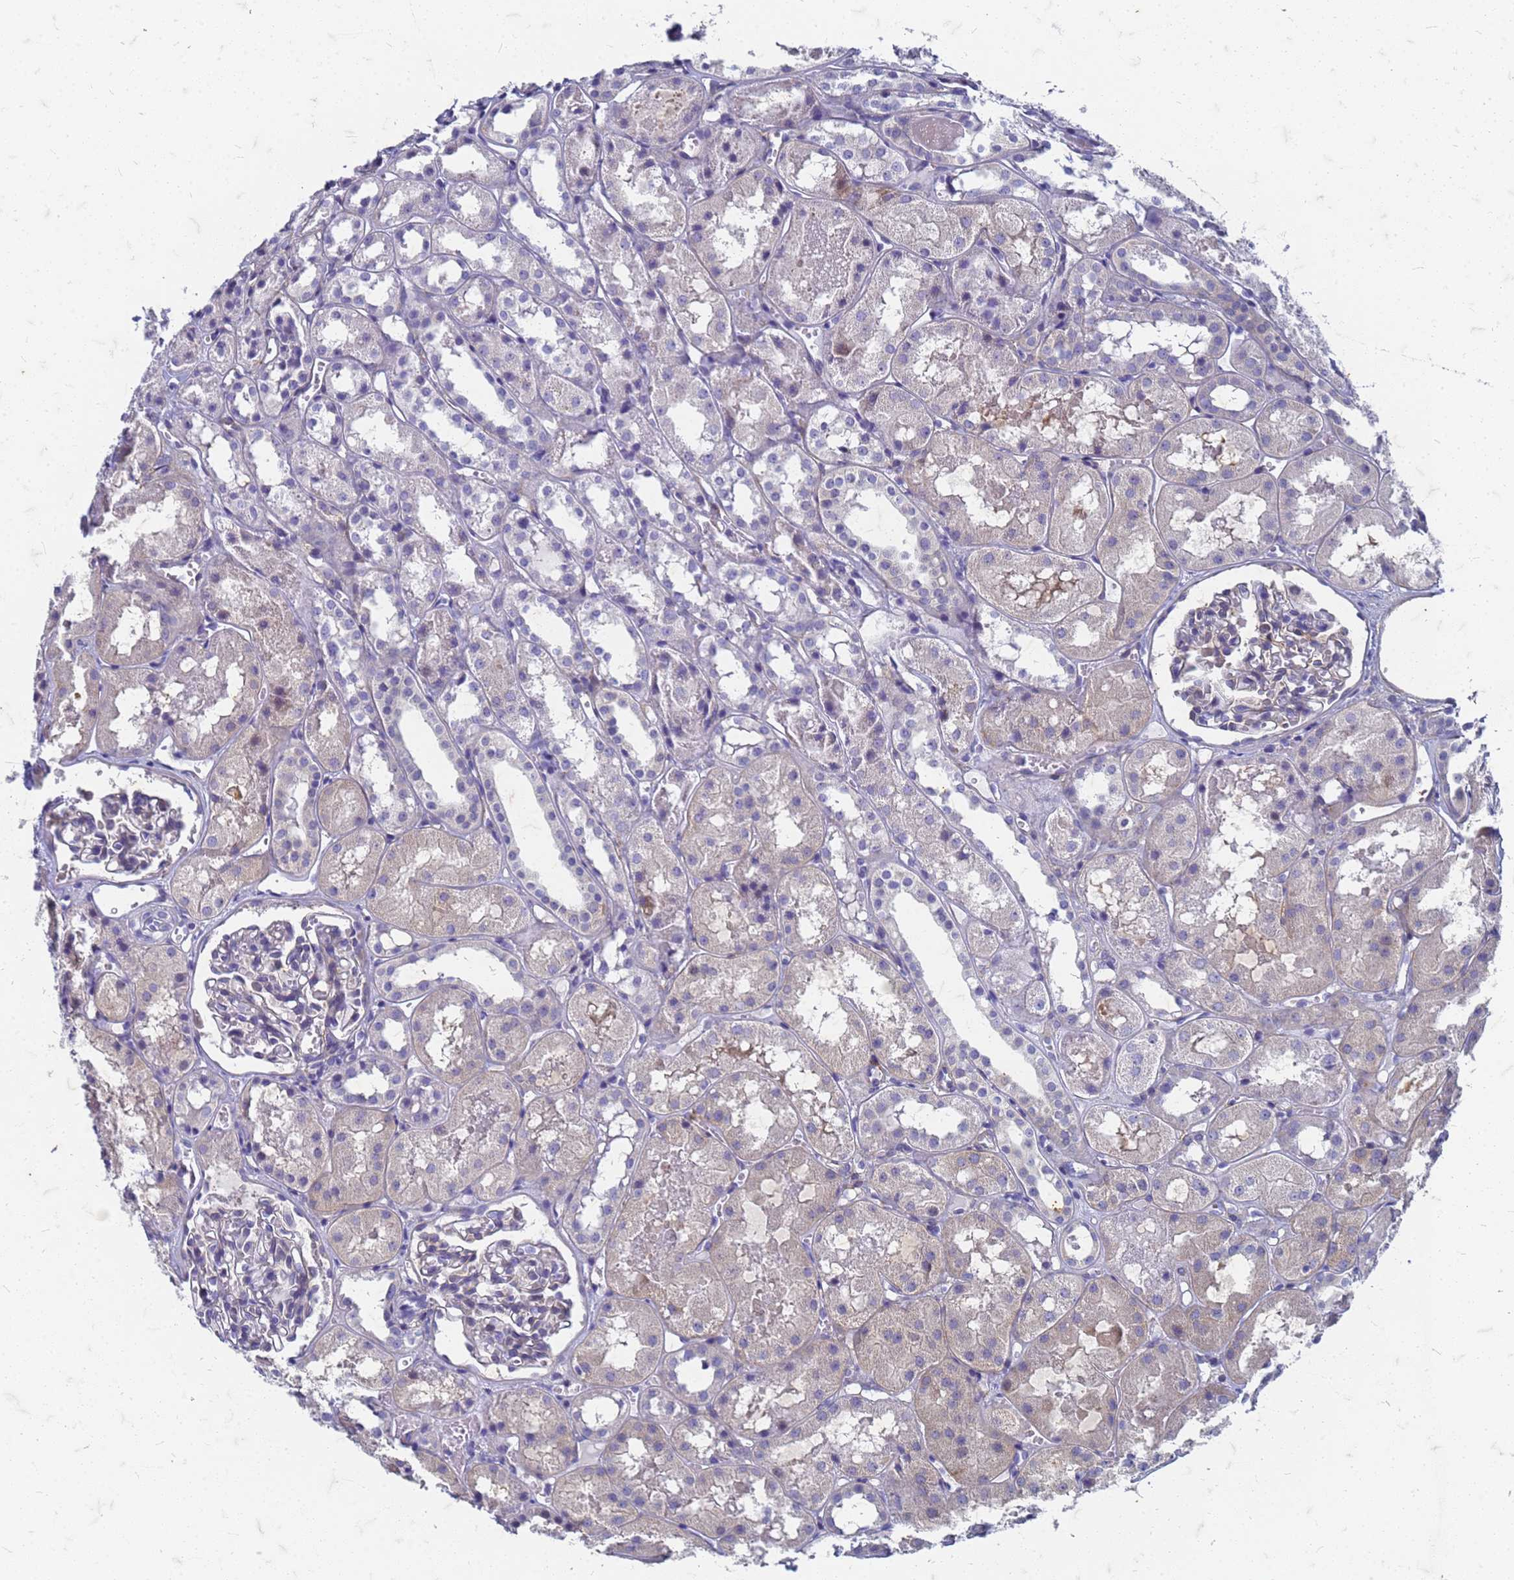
{"staining": {"intensity": "moderate", "quantity": "<25%", "location": "cytoplasmic/membranous"}, "tissue": "kidney", "cell_type": "Cells in glomeruli", "image_type": "normal", "snomed": [{"axis": "morphology", "description": "Normal tissue, NOS"}, {"axis": "topography", "description": "Kidney"}], "caption": "Immunohistochemical staining of normal human kidney reveals moderate cytoplasmic/membranous protein expression in about <25% of cells in glomeruli.", "gene": "TRIM64B", "patient": {"sex": "male", "age": 16}}